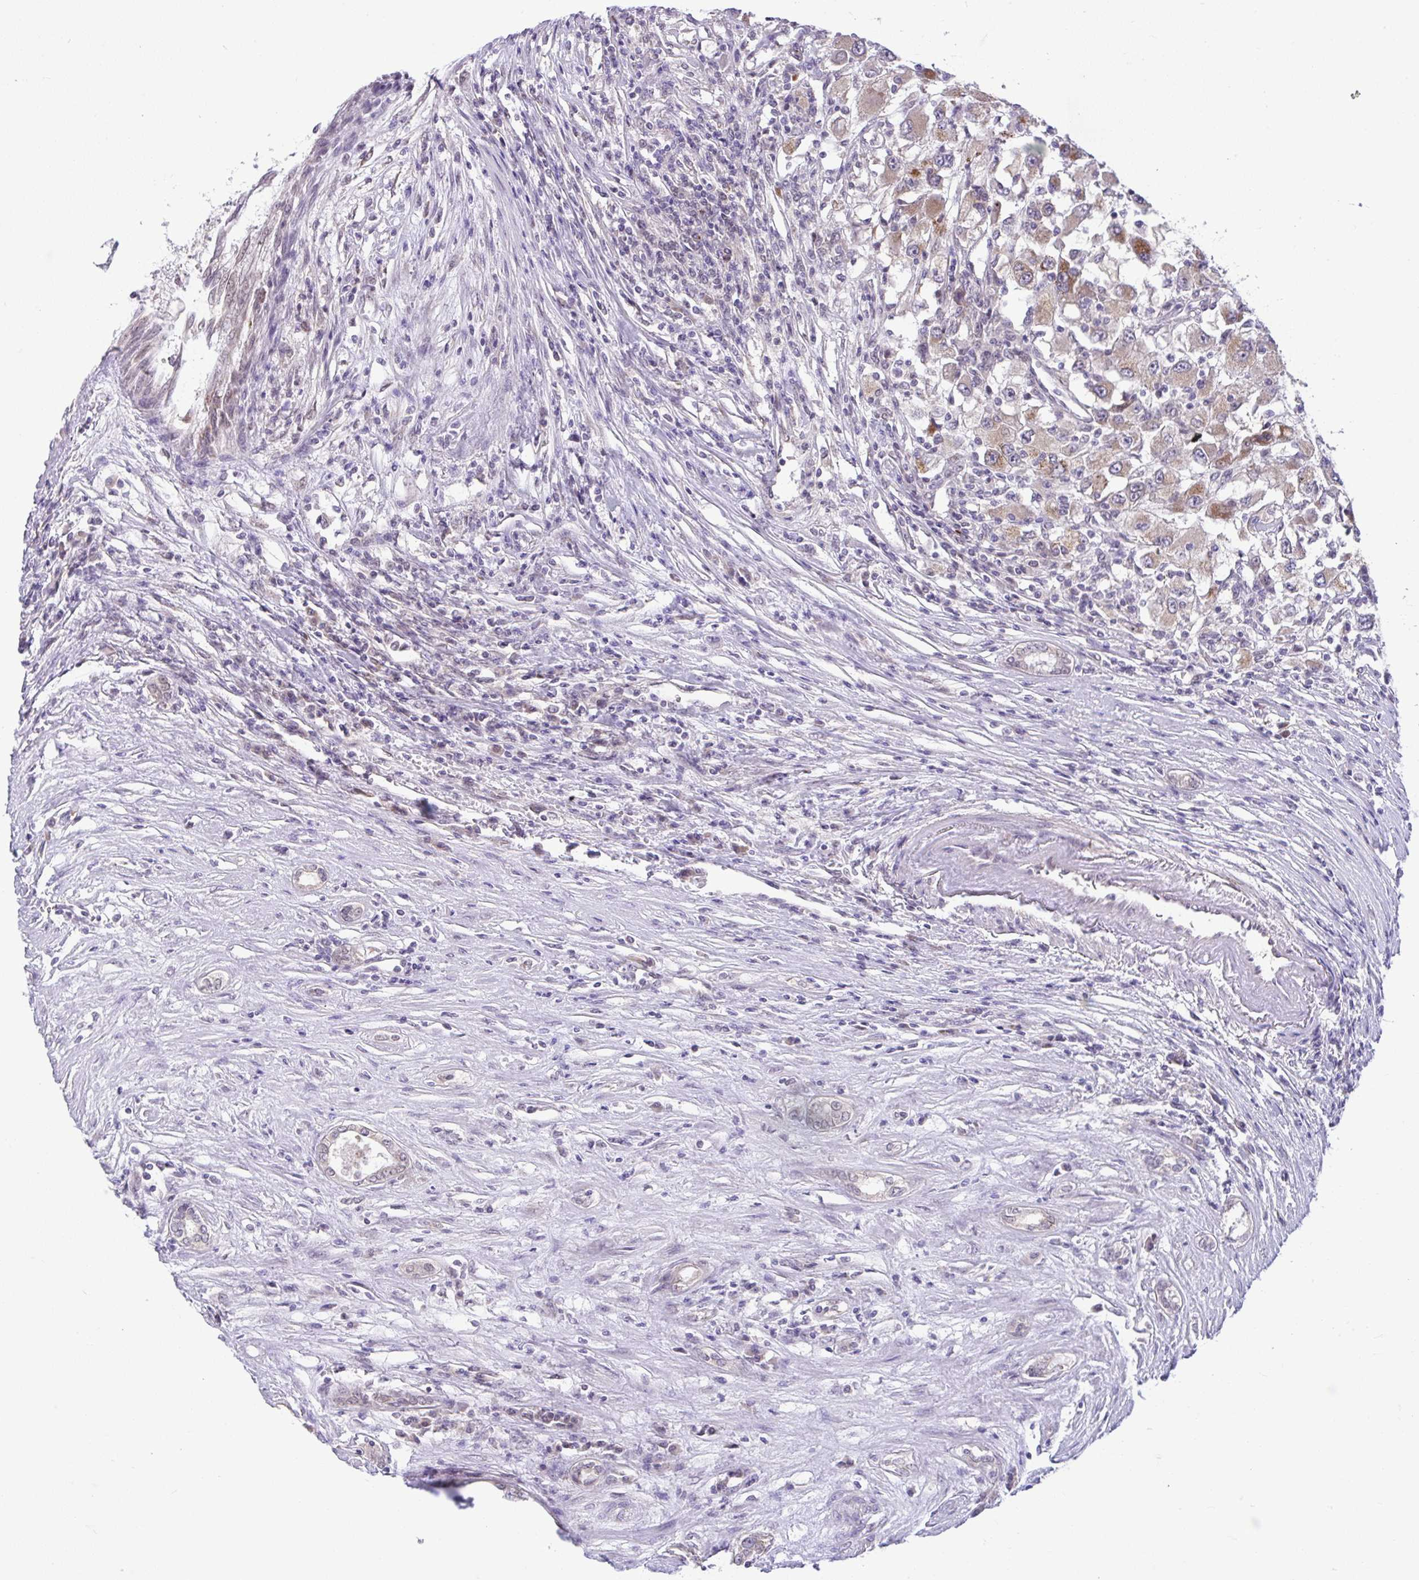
{"staining": {"intensity": "moderate", "quantity": "<25%", "location": "cytoplasmic/membranous"}, "tissue": "renal cancer", "cell_type": "Tumor cells", "image_type": "cancer", "snomed": [{"axis": "morphology", "description": "Adenocarcinoma, NOS"}, {"axis": "topography", "description": "Kidney"}], "caption": "Immunohistochemistry (DAB (3,3'-diaminobenzidine)) staining of human renal adenocarcinoma exhibits moderate cytoplasmic/membranous protein positivity in about <25% of tumor cells.", "gene": "PYCR2", "patient": {"sex": "female", "age": 67}}